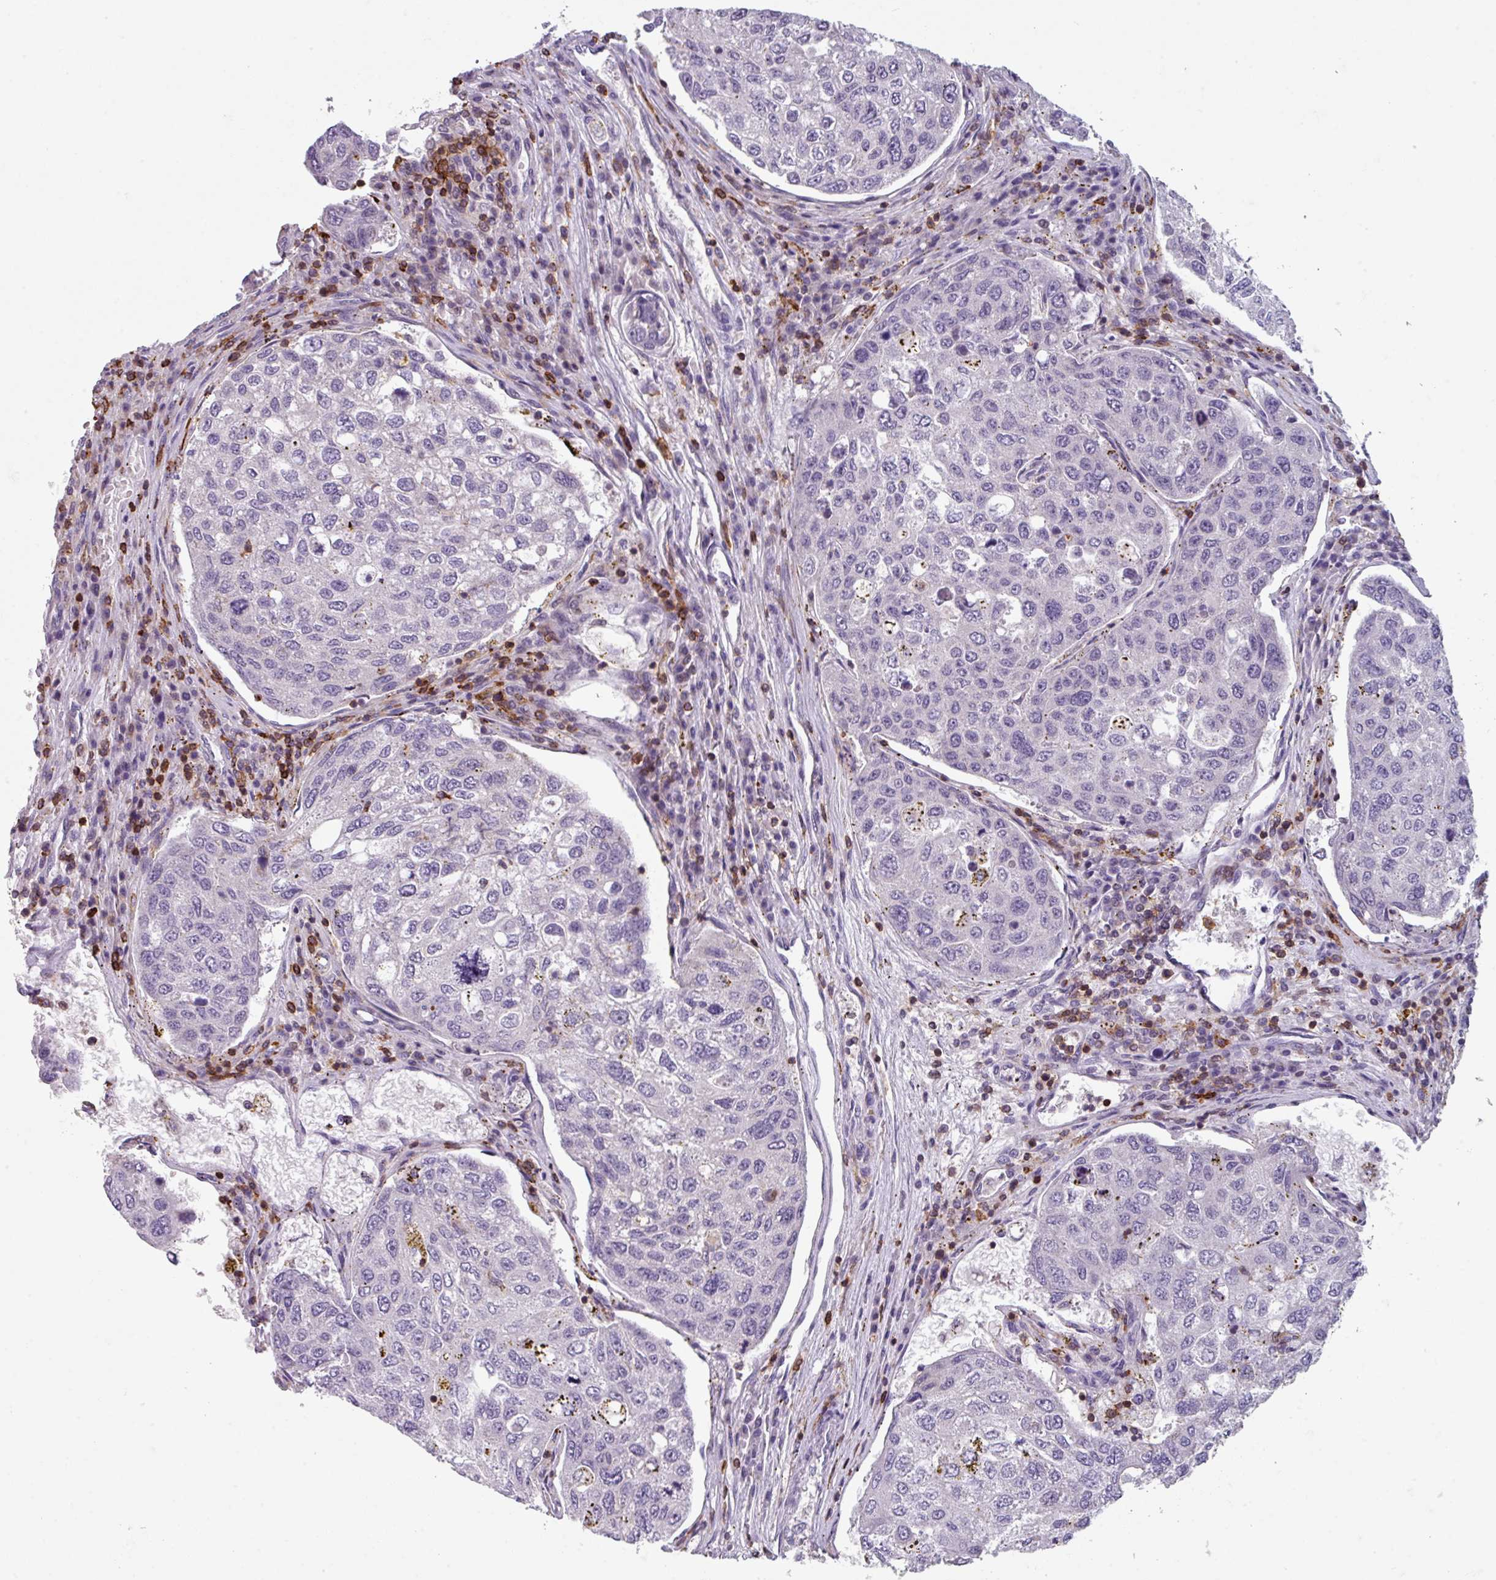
{"staining": {"intensity": "negative", "quantity": "none", "location": "none"}, "tissue": "urothelial cancer", "cell_type": "Tumor cells", "image_type": "cancer", "snomed": [{"axis": "morphology", "description": "Urothelial carcinoma, High grade"}, {"axis": "topography", "description": "Lymph node"}, {"axis": "topography", "description": "Urinary bladder"}], "caption": "Urothelial cancer stained for a protein using immunohistochemistry displays no staining tumor cells.", "gene": "NEDD9", "patient": {"sex": "male", "age": 51}}